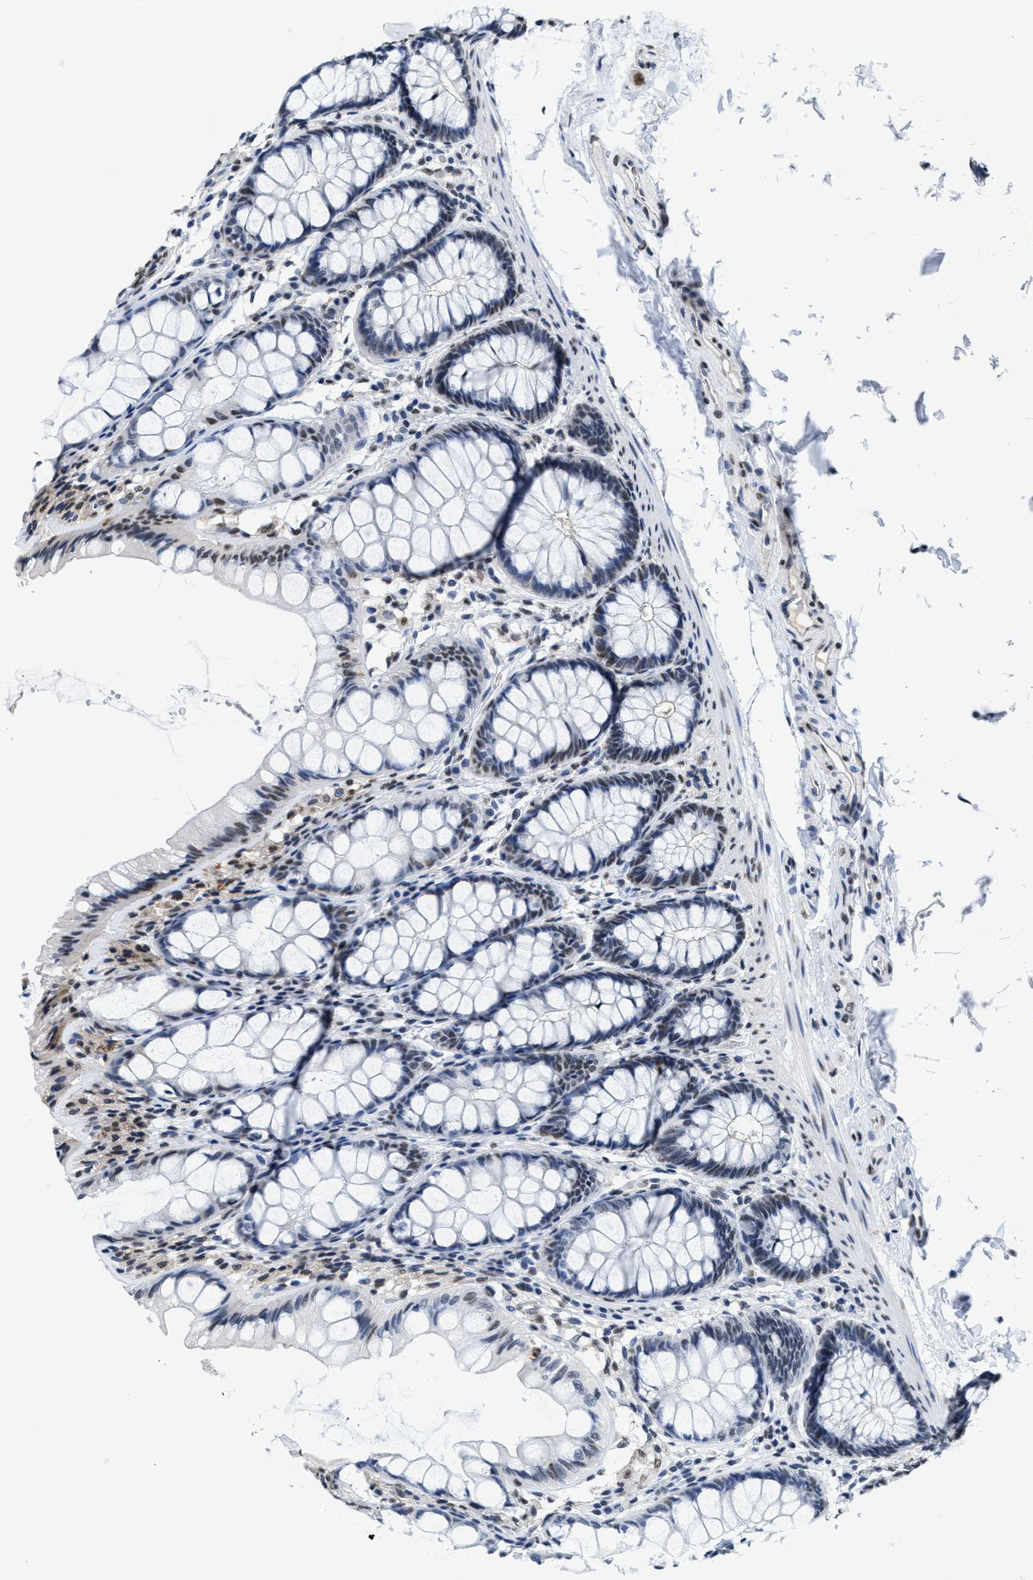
{"staining": {"intensity": "moderate", "quantity": "25%-75%", "location": "nuclear"}, "tissue": "colon", "cell_type": "Endothelial cells", "image_type": "normal", "snomed": [{"axis": "morphology", "description": "Normal tissue, NOS"}, {"axis": "topography", "description": "Colon"}], "caption": "IHC (DAB) staining of normal human colon reveals moderate nuclear protein staining in approximately 25%-75% of endothelial cells. (DAB IHC with brightfield microscopy, high magnification).", "gene": "SUPT16H", "patient": {"sex": "male", "age": 47}}